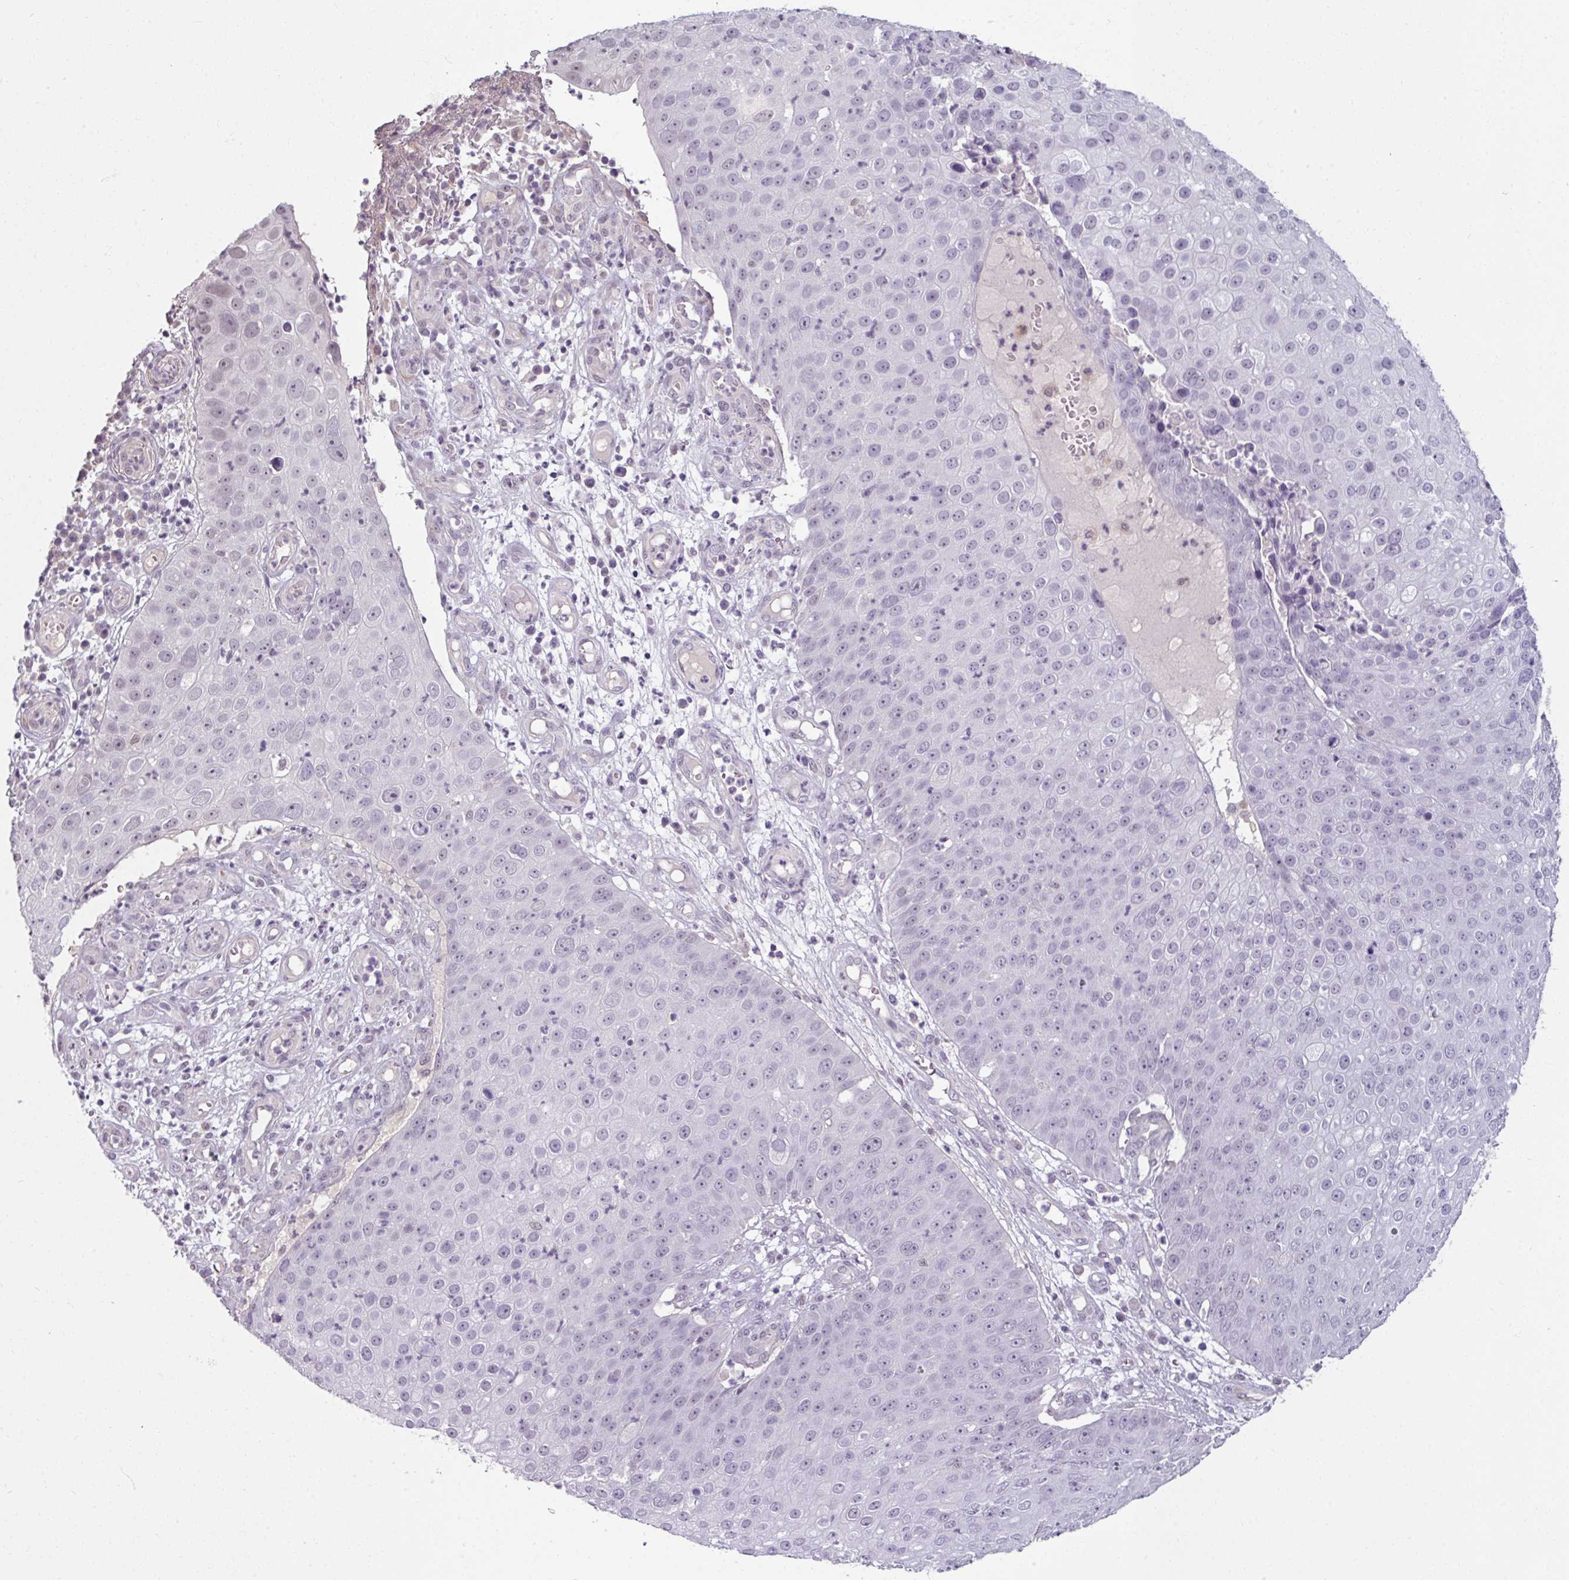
{"staining": {"intensity": "negative", "quantity": "none", "location": "none"}, "tissue": "skin cancer", "cell_type": "Tumor cells", "image_type": "cancer", "snomed": [{"axis": "morphology", "description": "Squamous cell carcinoma, NOS"}, {"axis": "topography", "description": "Skin"}], "caption": "This is an immunohistochemistry (IHC) photomicrograph of squamous cell carcinoma (skin). There is no positivity in tumor cells.", "gene": "UVSSA", "patient": {"sex": "male", "age": 71}}